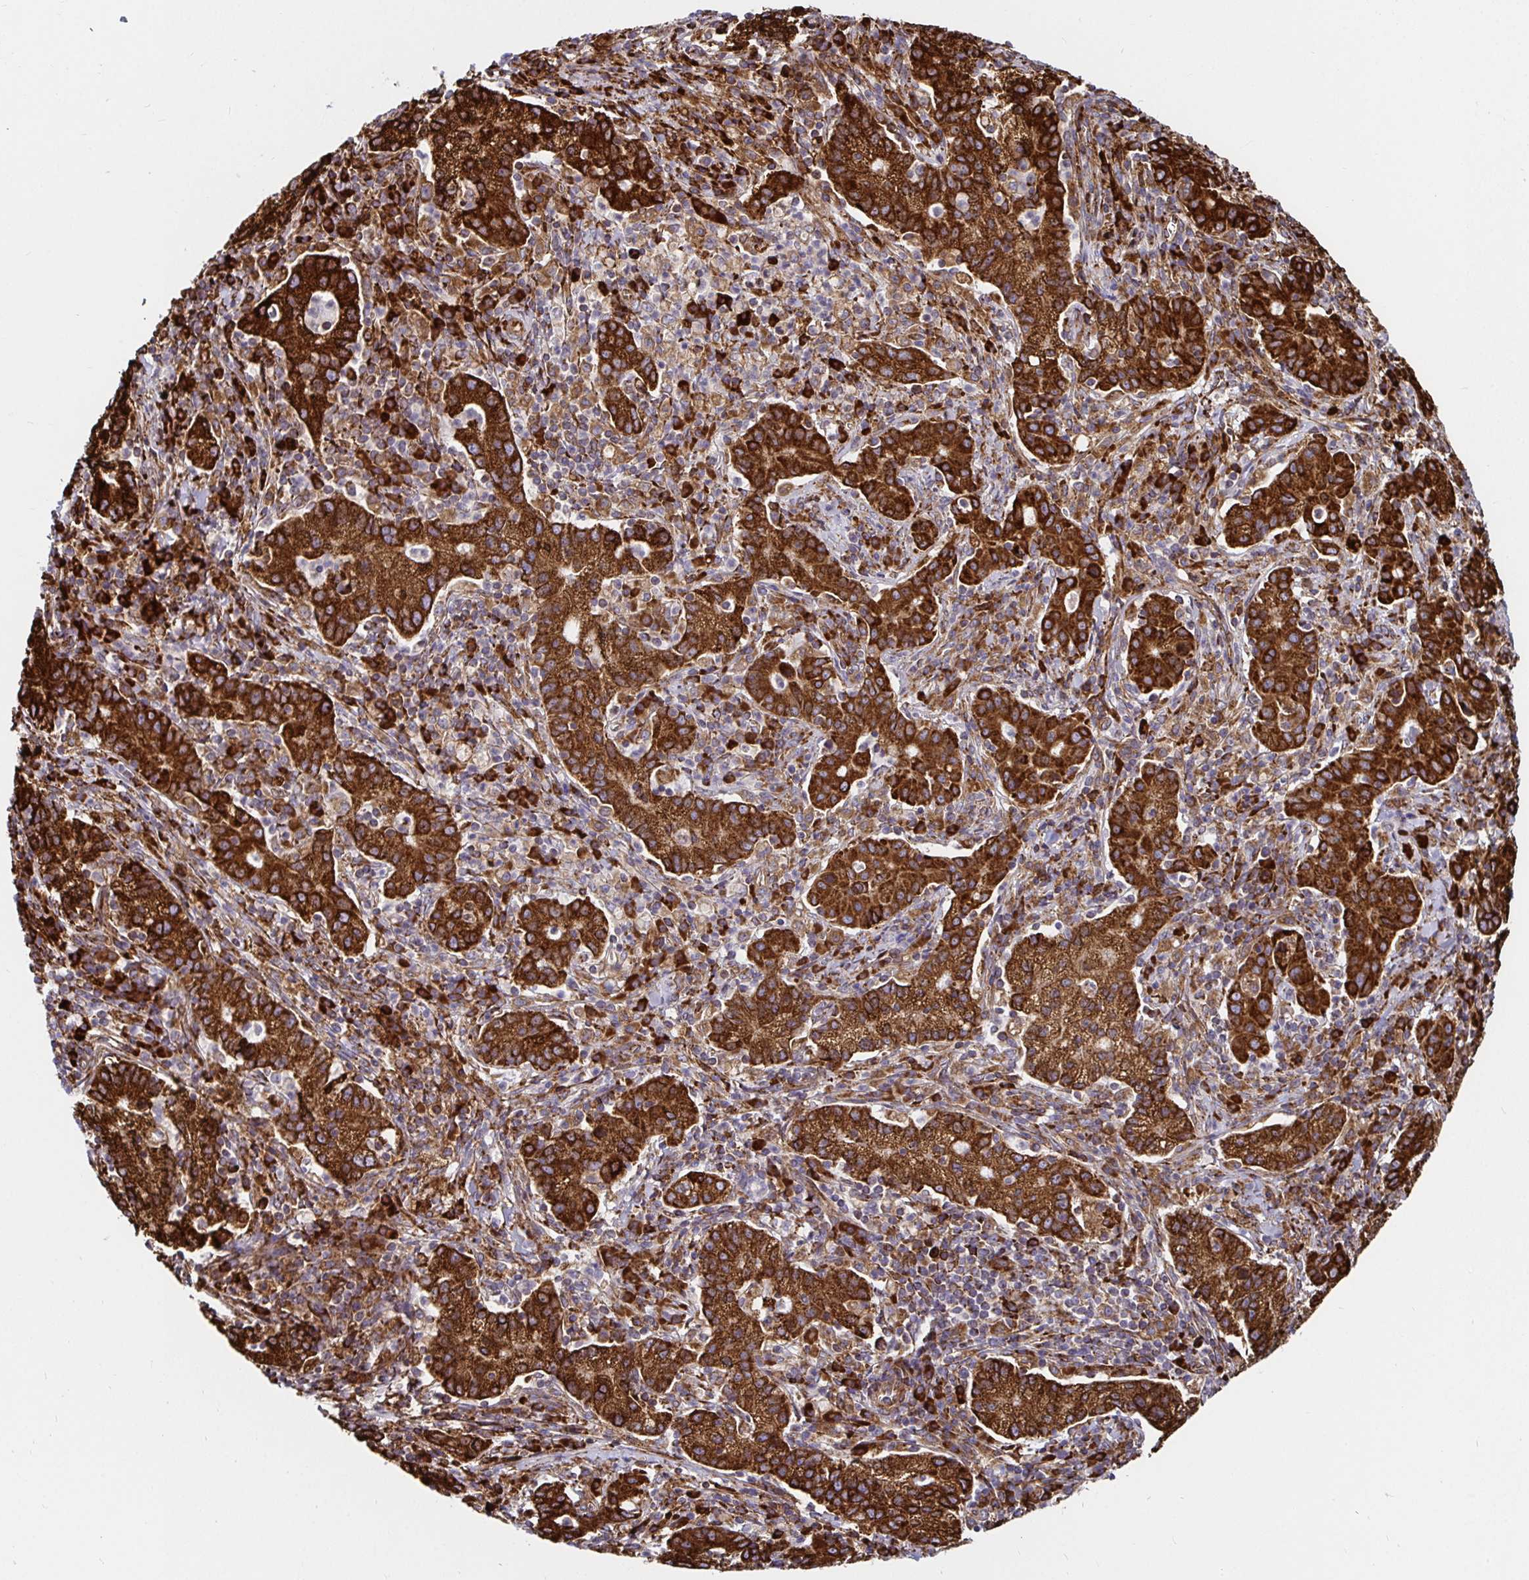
{"staining": {"intensity": "strong", "quantity": ">75%", "location": "cytoplasmic/membranous"}, "tissue": "cervical cancer", "cell_type": "Tumor cells", "image_type": "cancer", "snomed": [{"axis": "morphology", "description": "Normal tissue, NOS"}, {"axis": "morphology", "description": "Adenocarcinoma, NOS"}, {"axis": "topography", "description": "Cervix"}], "caption": "A histopathology image showing strong cytoplasmic/membranous staining in about >75% of tumor cells in cervical cancer (adenocarcinoma), as visualized by brown immunohistochemical staining.", "gene": "SMYD3", "patient": {"sex": "female", "age": 44}}